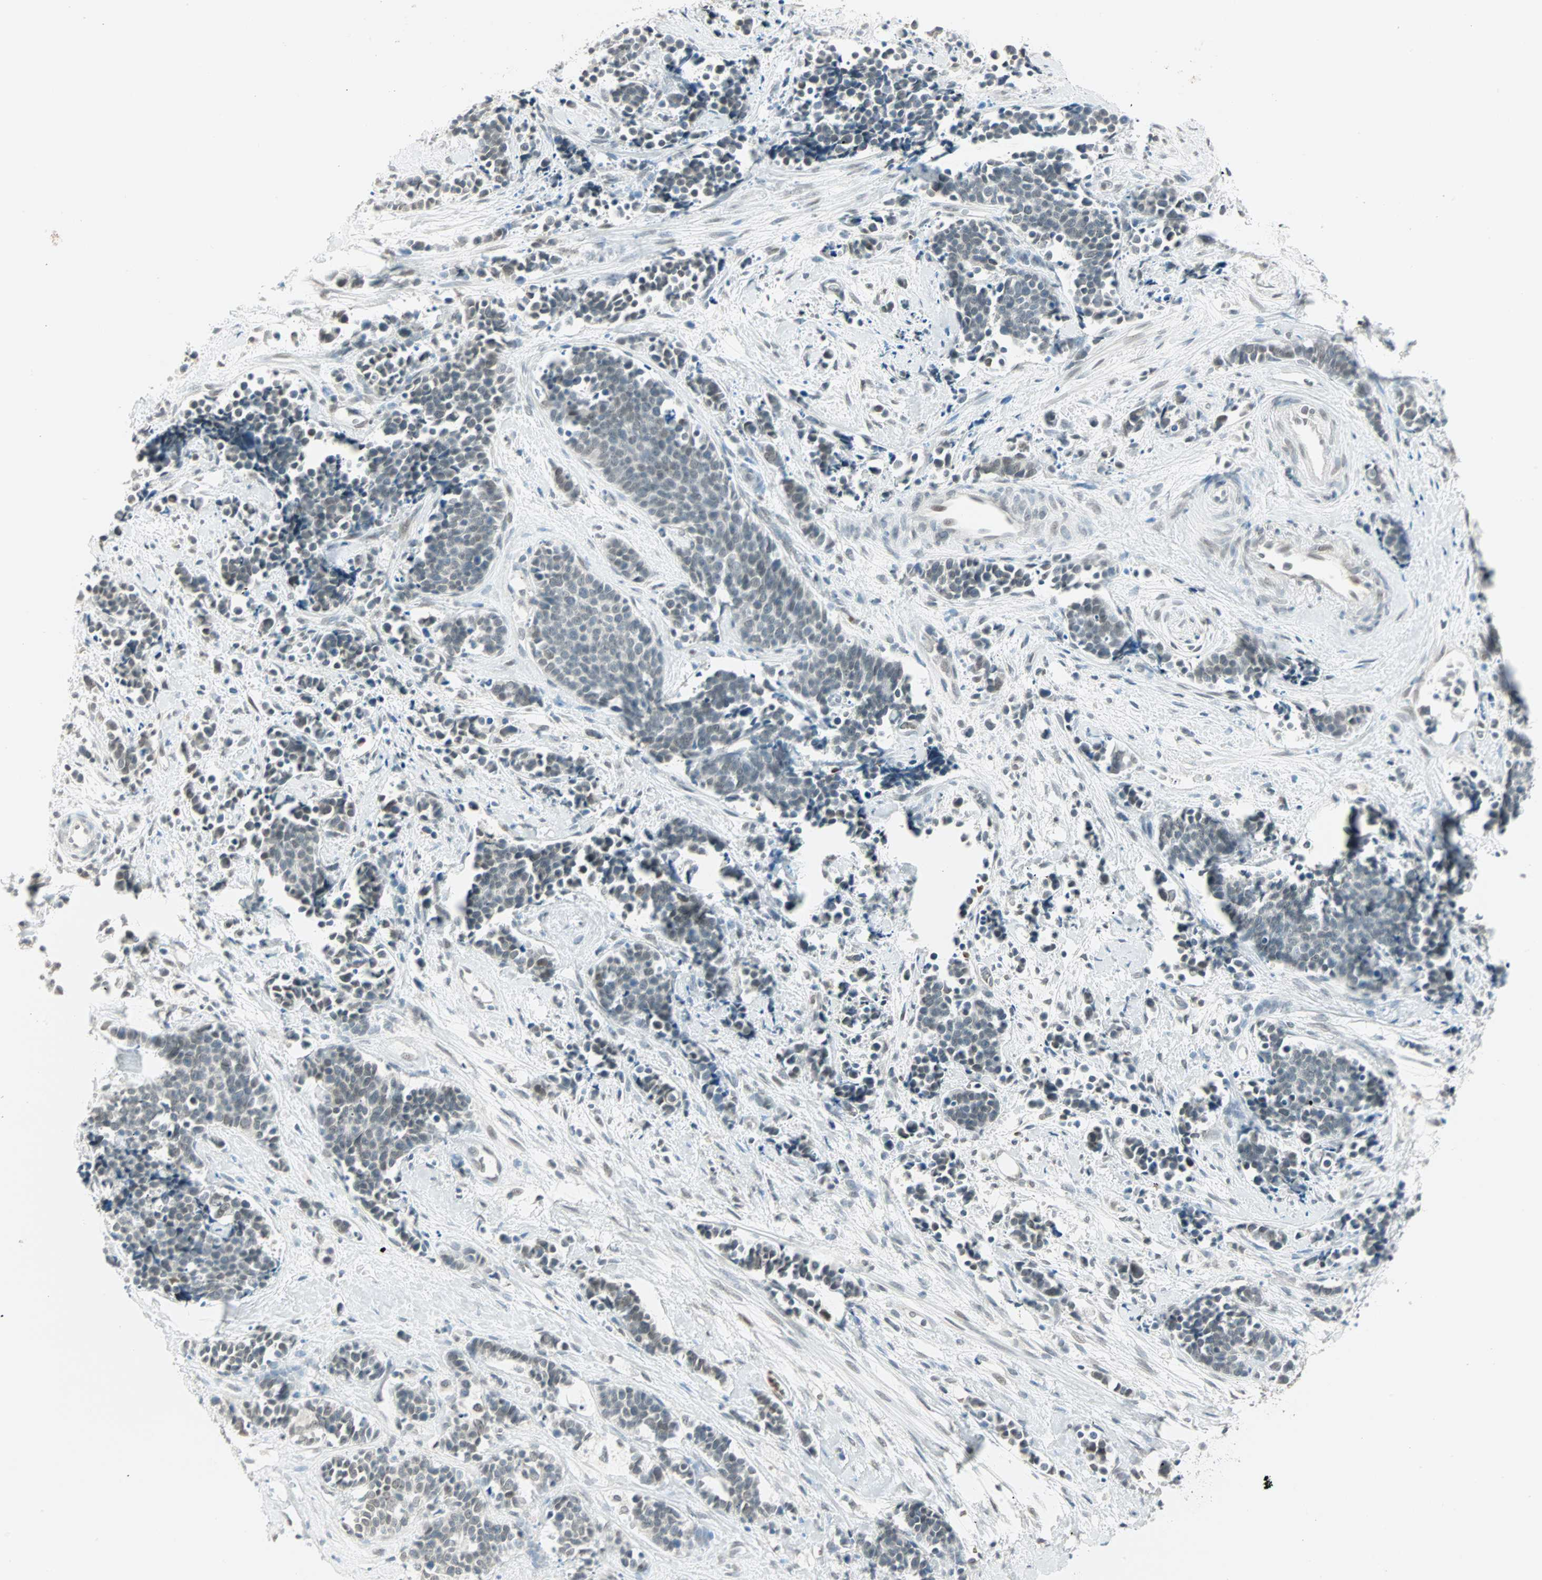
{"staining": {"intensity": "weak", "quantity": "<25%", "location": "nuclear"}, "tissue": "cervical cancer", "cell_type": "Tumor cells", "image_type": "cancer", "snomed": [{"axis": "morphology", "description": "Squamous cell carcinoma, NOS"}, {"axis": "topography", "description": "Cervix"}], "caption": "Squamous cell carcinoma (cervical) stained for a protein using IHC demonstrates no positivity tumor cells.", "gene": "BCAN", "patient": {"sex": "female", "age": 35}}